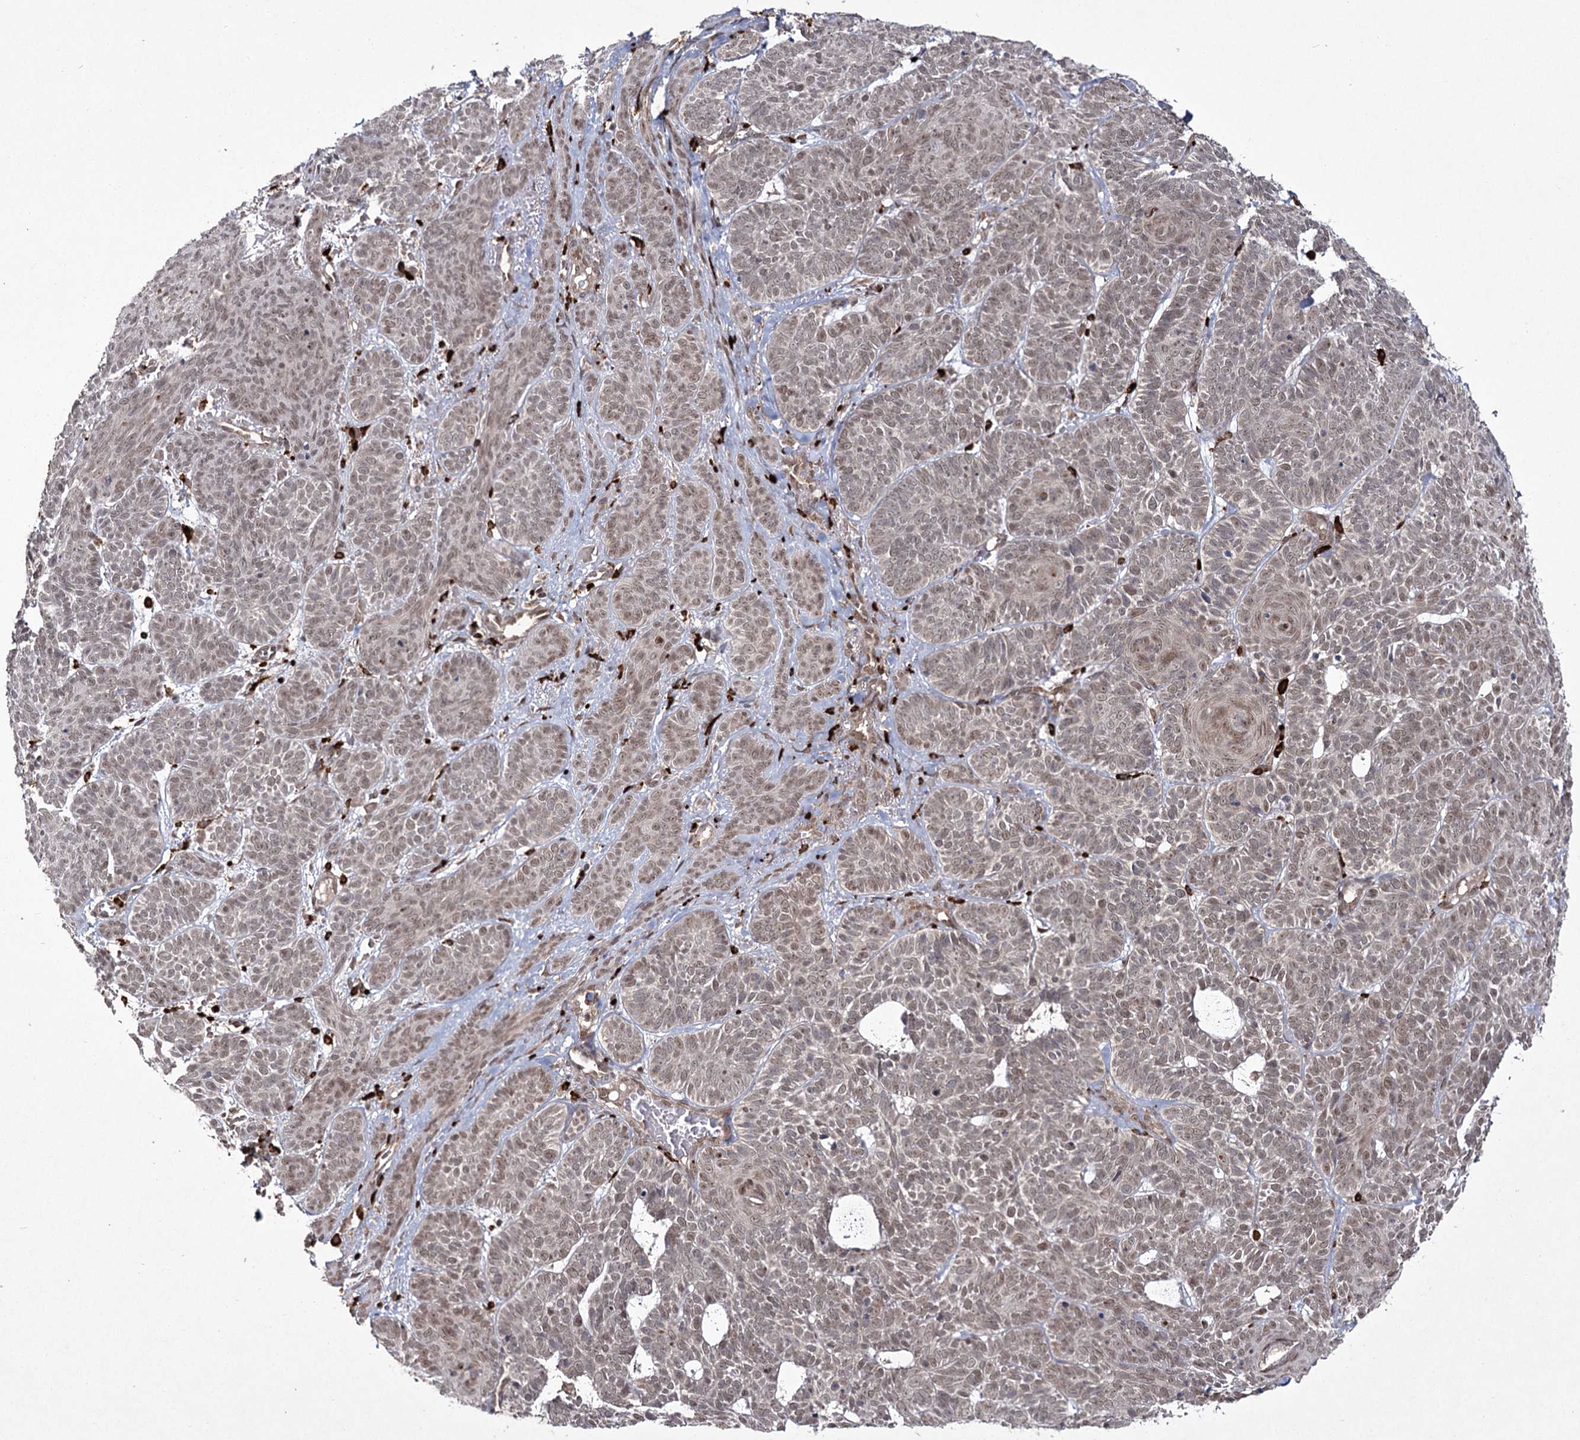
{"staining": {"intensity": "weak", "quantity": "25%-75%", "location": "nuclear"}, "tissue": "skin cancer", "cell_type": "Tumor cells", "image_type": "cancer", "snomed": [{"axis": "morphology", "description": "Basal cell carcinoma"}, {"axis": "topography", "description": "Skin"}], "caption": "Human basal cell carcinoma (skin) stained for a protein (brown) reveals weak nuclear positive staining in approximately 25%-75% of tumor cells.", "gene": "TRNT1", "patient": {"sex": "male", "age": 85}}